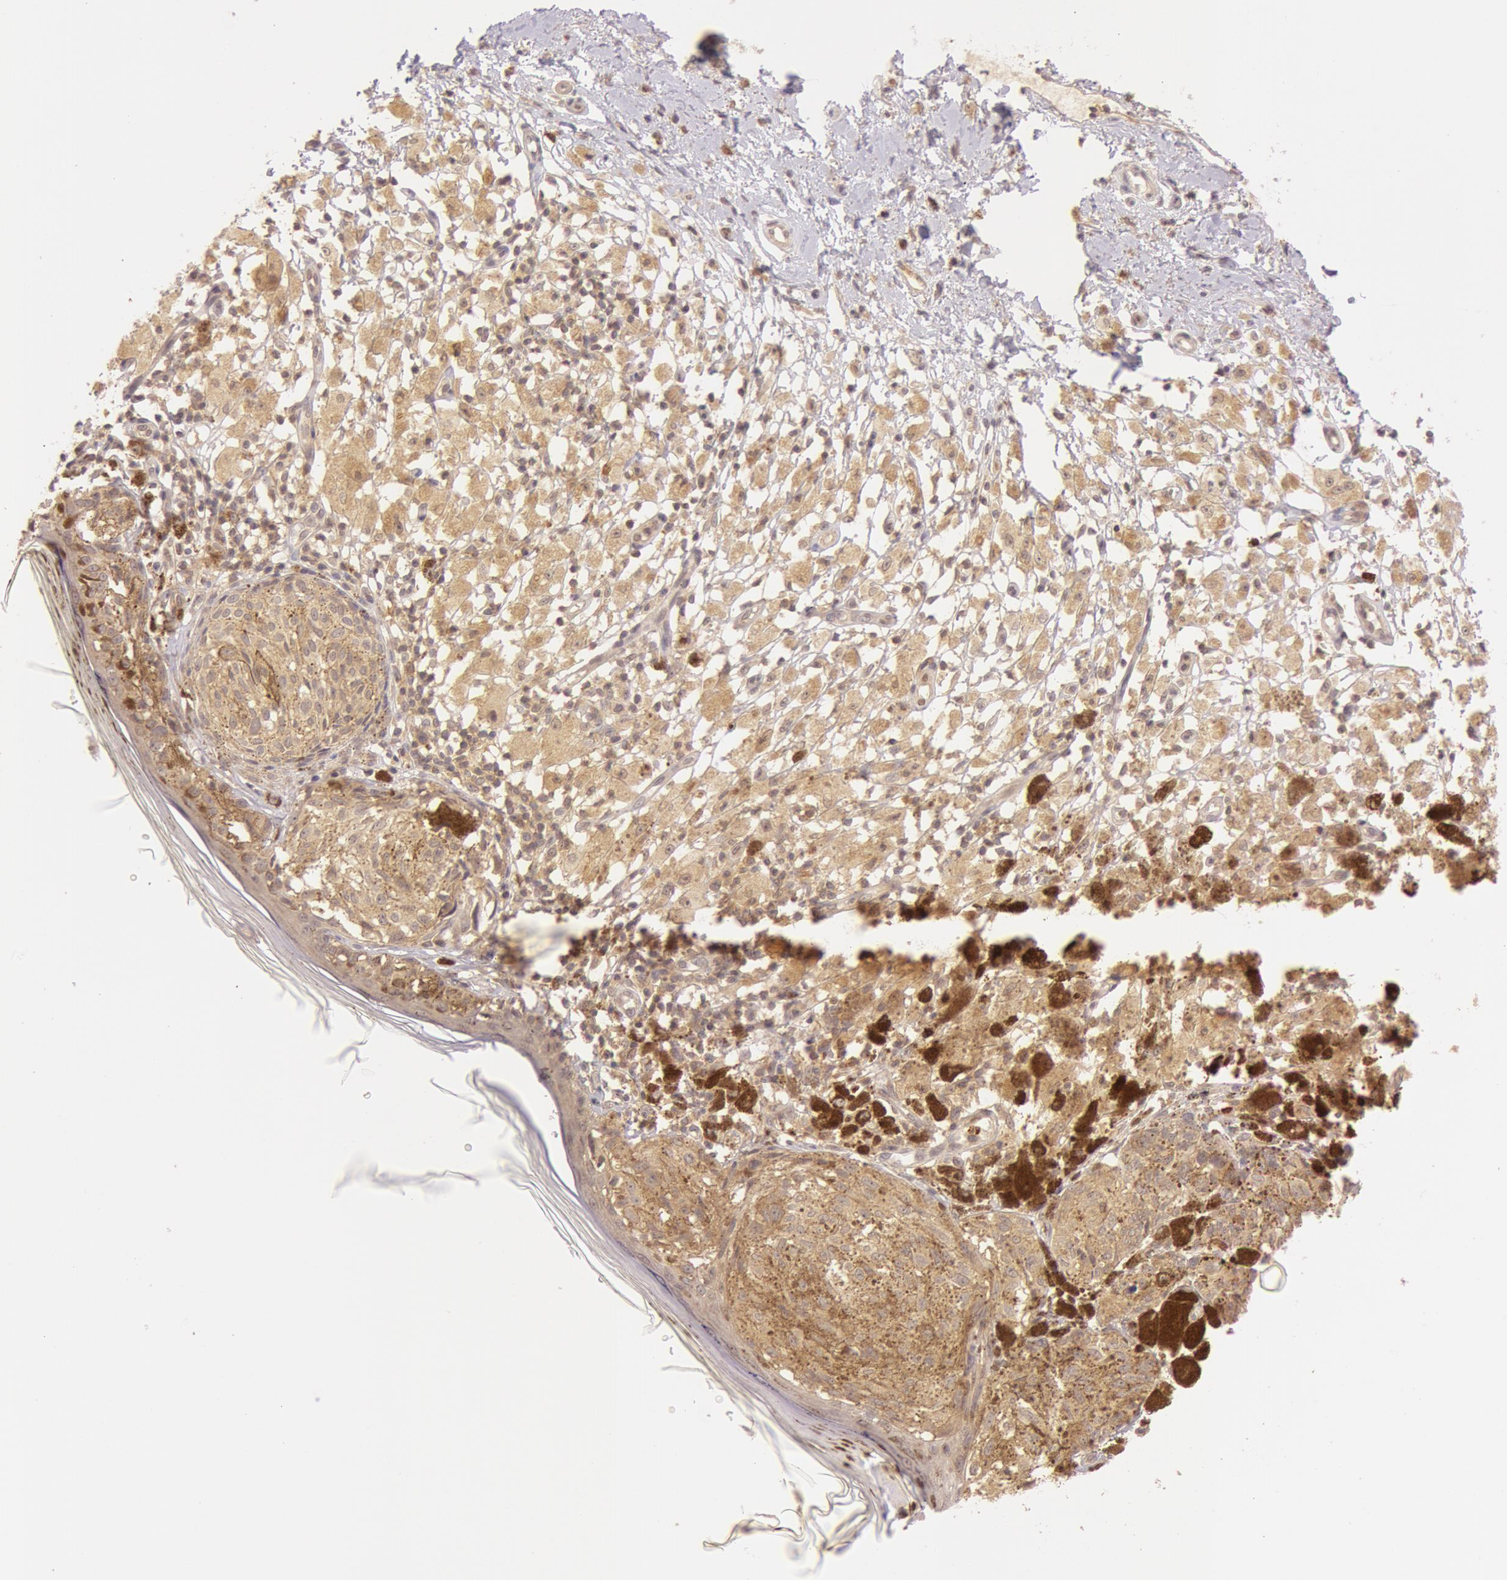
{"staining": {"intensity": "moderate", "quantity": ">75%", "location": "cytoplasmic/membranous"}, "tissue": "melanoma", "cell_type": "Tumor cells", "image_type": "cancer", "snomed": [{"axis": "morphology", "description": "Malignant melanoma, NOS"}, {"axis": "topography", "description": "Skin"}], "caption": "This micrograph displays immunohistochemistry staining of melanoma, with medium moderate cytoplasmic/membranous expression in about >75% of tumor cells.", "gene": "ATG2B", "patient": {"sex": "male", "age": 88}}